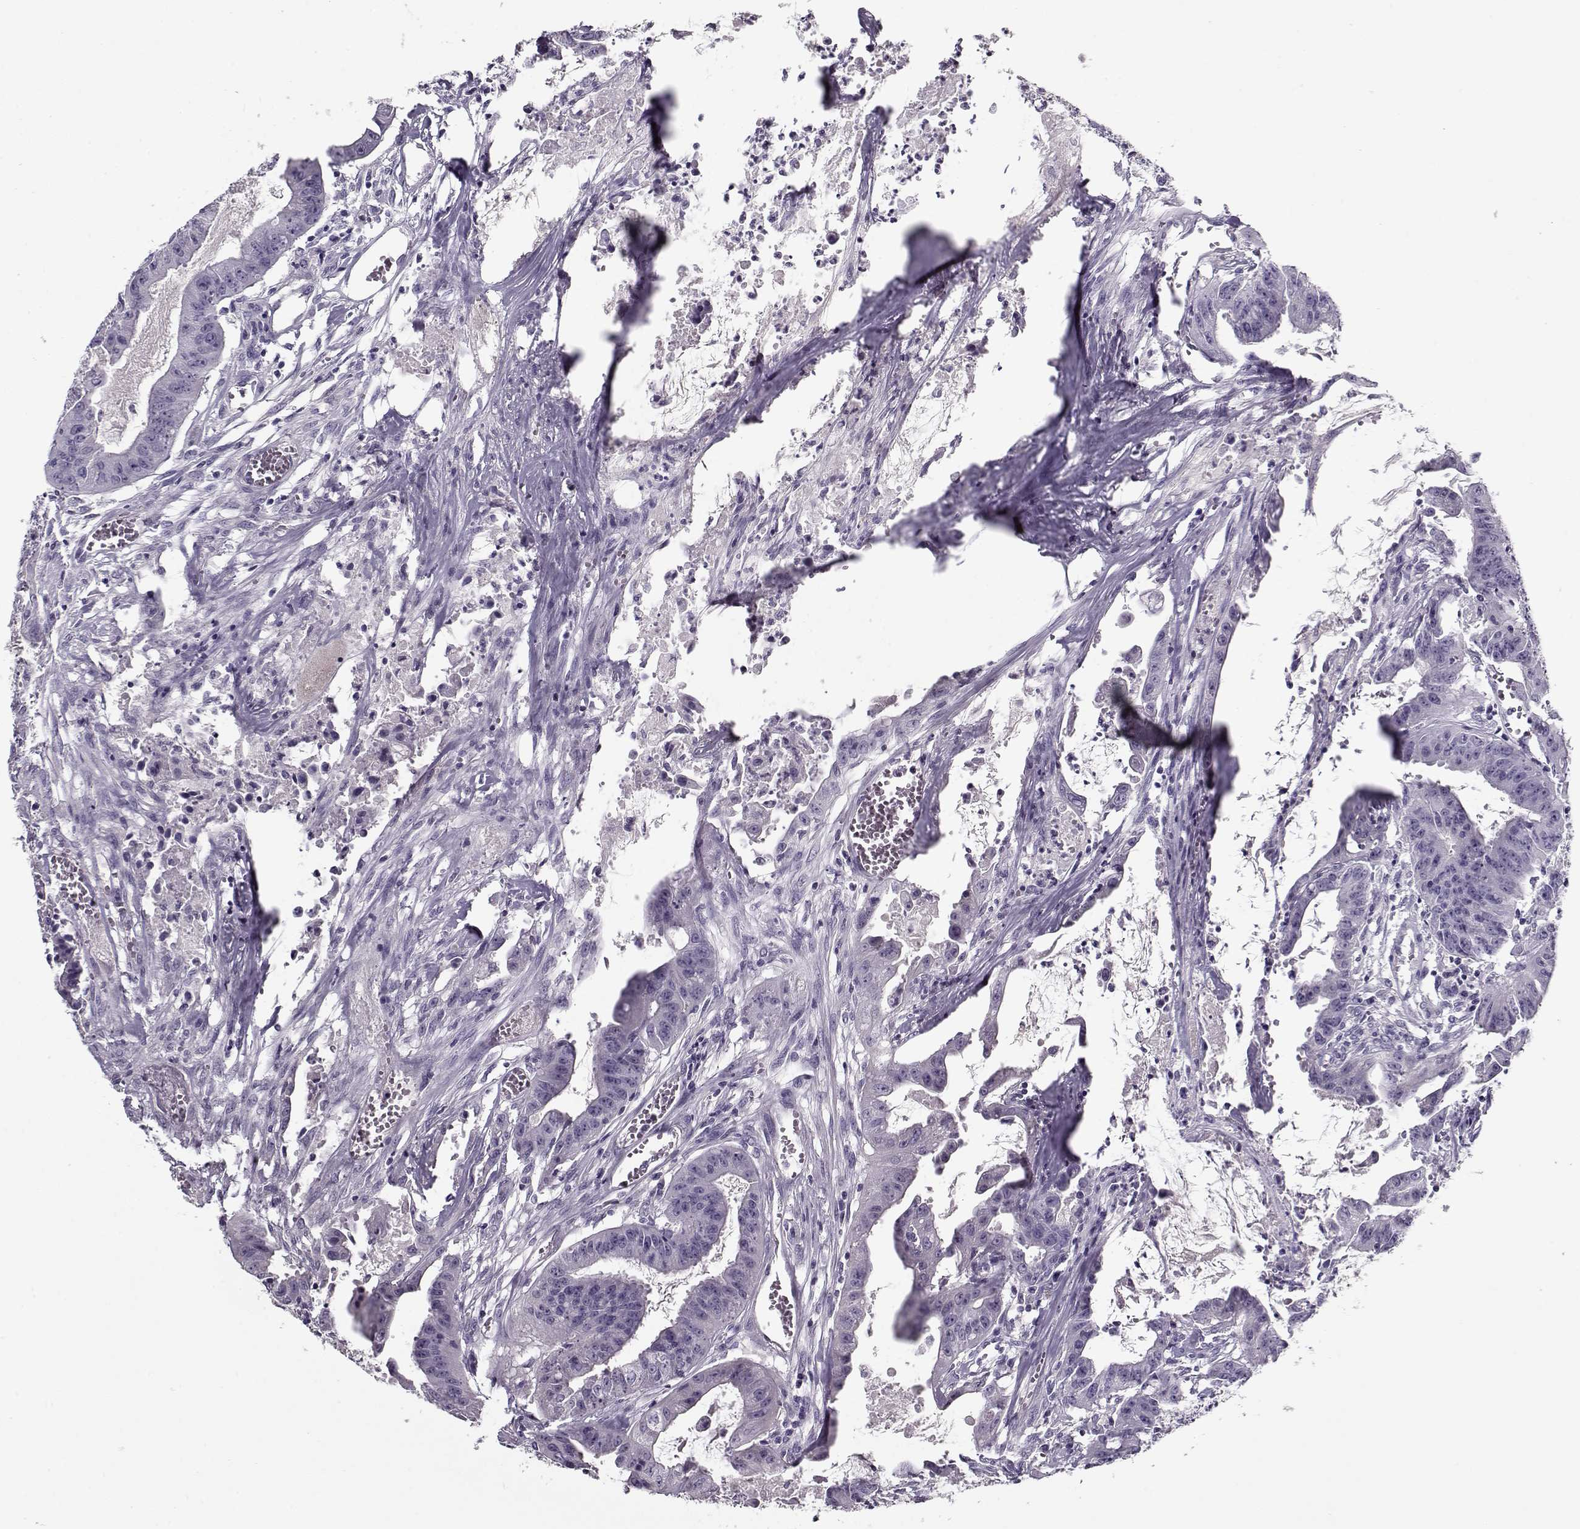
{"staining": {"intensity": "negative", "quantity": "none", "location": "none"}, "tissue": "colorectal cancer", "cell_type": "Tumor cells", "image_type": "cancer", "snomed": [{"axis": "morphology", "description": "Adenocarcinoma, NOS"}, {"axis": "topography", "description": "Colon"}], "caption": "Colorectal cancer was stained to show a protein in brown. There is no significant expression in tumor cells.", "gene": "CCDC136", "patient": {"sex": "male", "age": 33}}